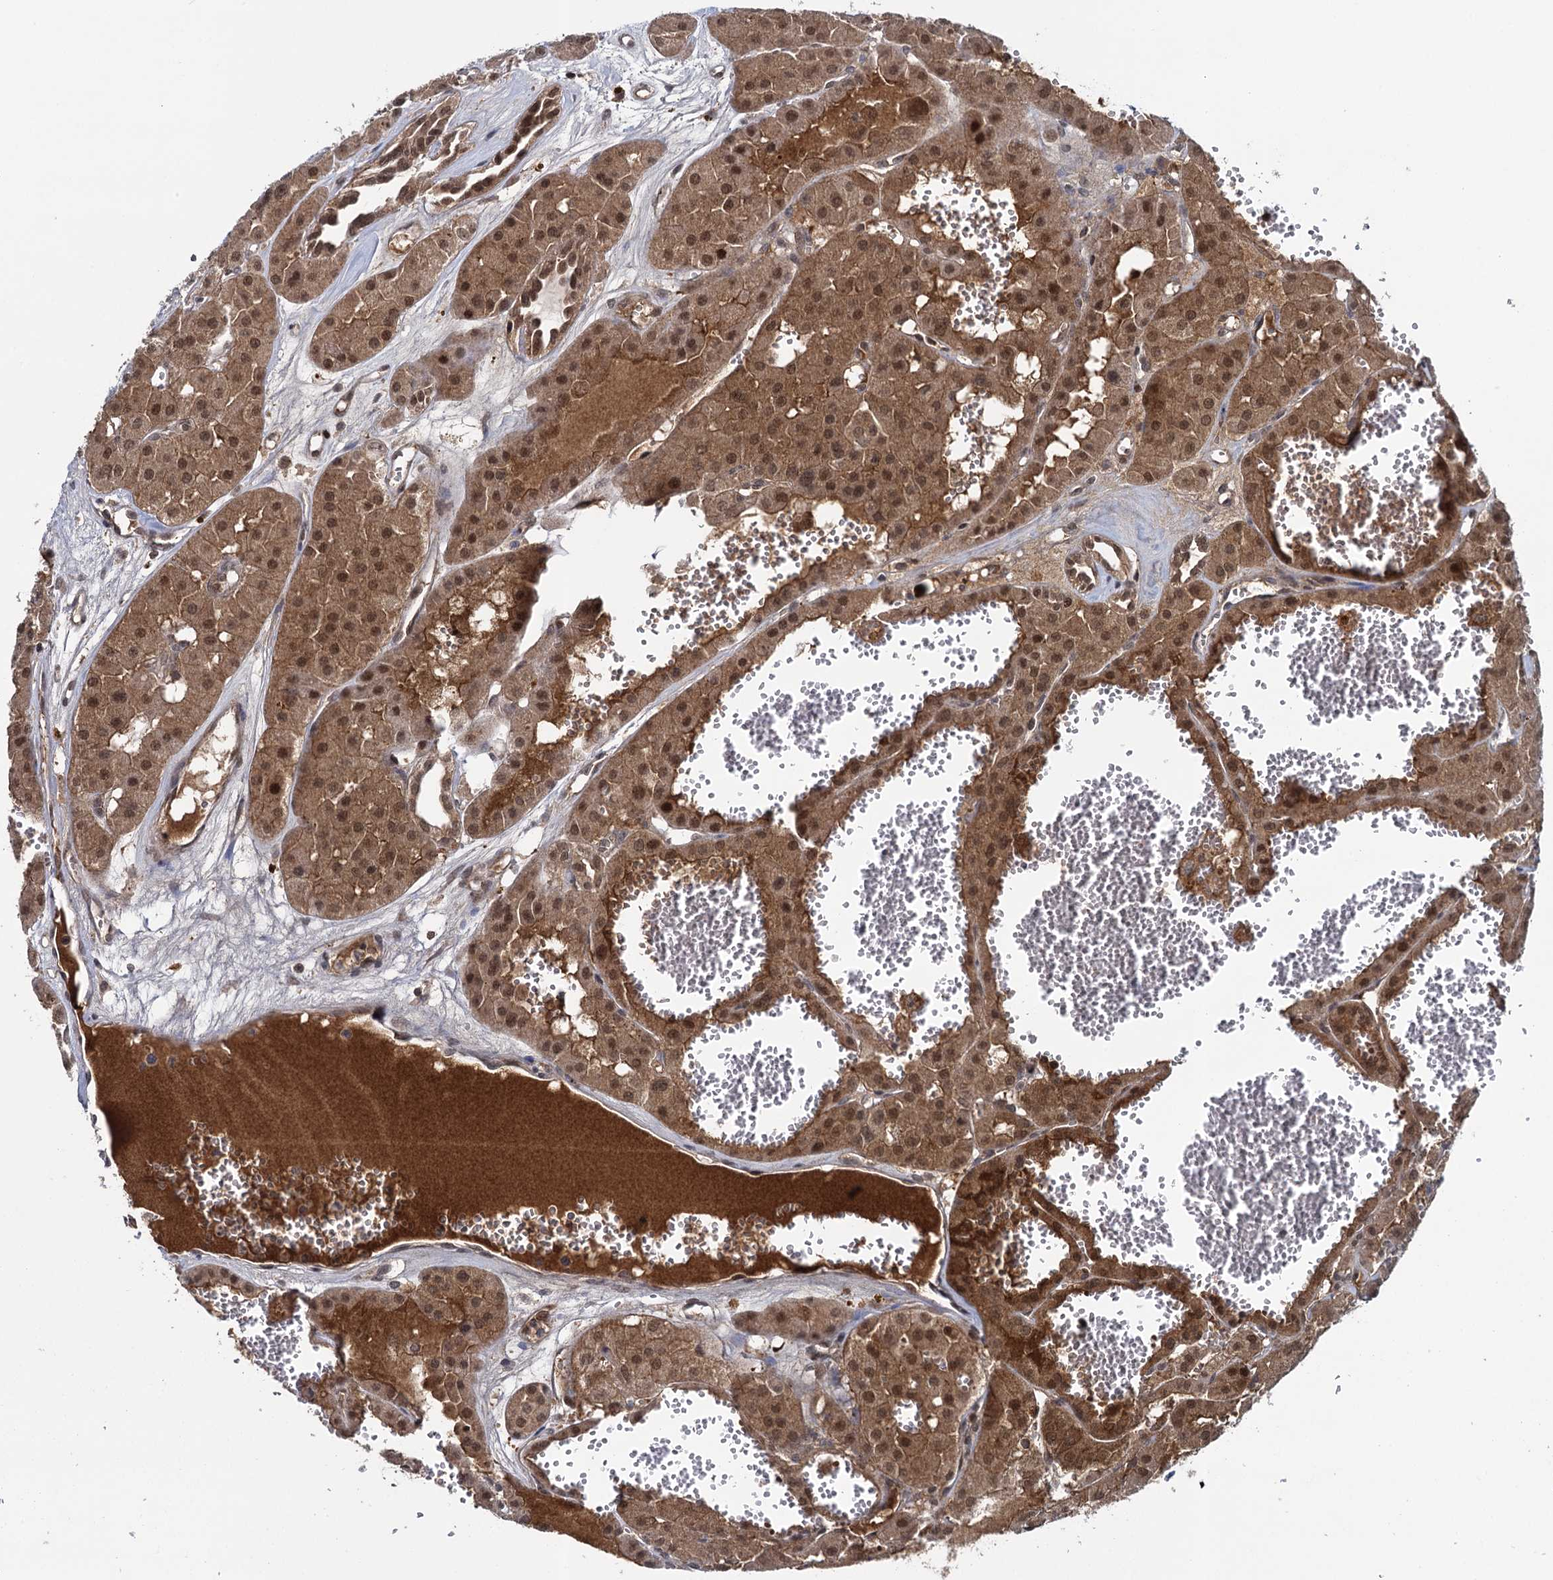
{"staining": {"intensity": "moderate", "quantity": ">75%", "location": "cytoplasmic/membranous,nuclear"}, "tissue": "renal cancer", "cell_type": "Tumor cells", "image_type": "cancer", "snomed": [{"axis": "morphology", "description": "Carcinoma, NOS"}, {"axis": "topography", "description": "Kidney"}], "caption": "IHC of renal carcinoma displays medium levels of moderate cytoplasmic/membranous and nuclear staining in about >75% of tumor cells. The staining was performed using DAB to visualize the protein expression in brown, while the nuclei were stained in blue with hematoxylin (Magnification: 20x).", "gene": "GLO1", "patient": {"sex": "female", "age": 75}}